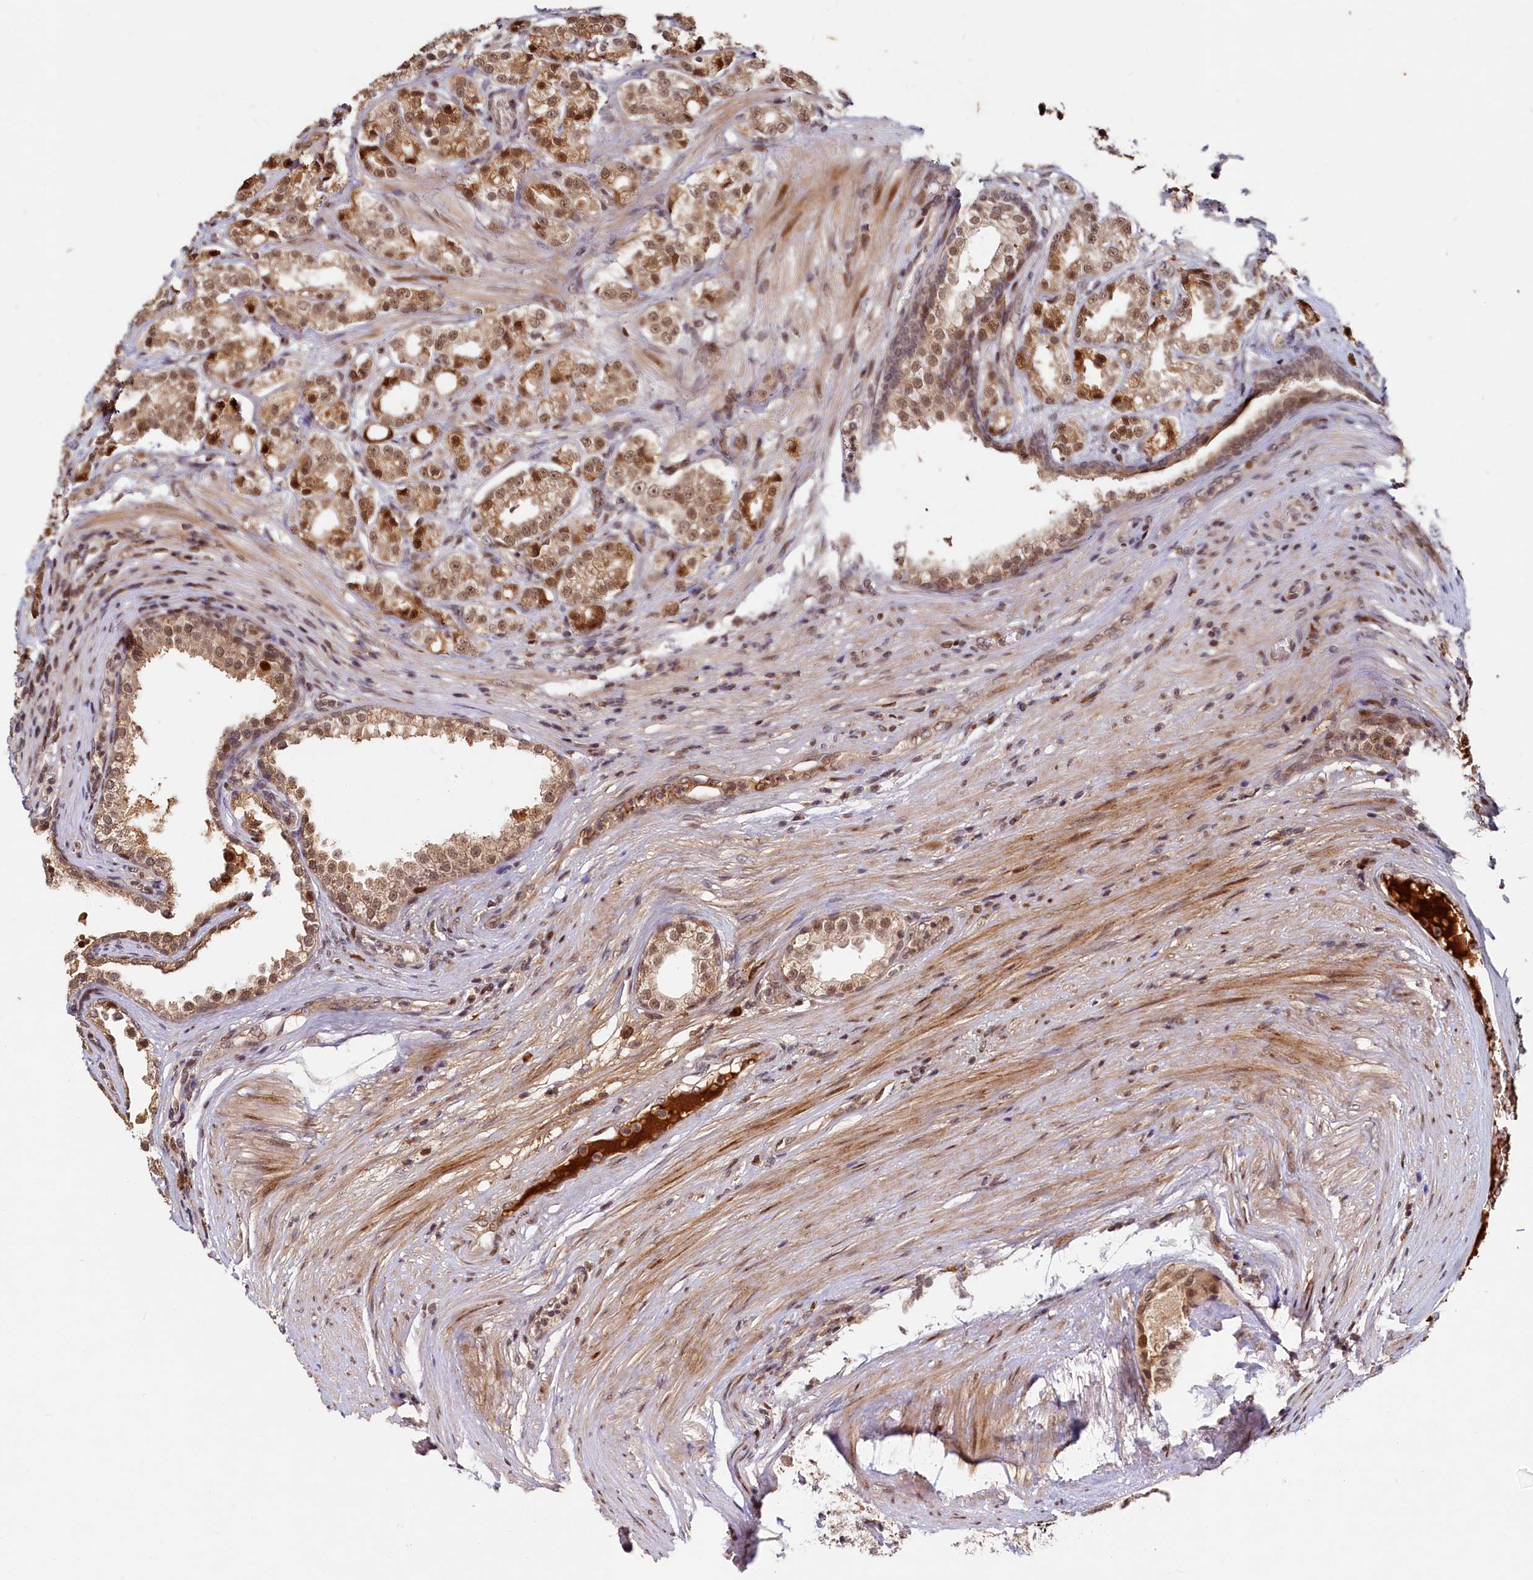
{"staining": {"intensity": "moderate", "quantity": ">75%", "location": "cytoplasmic/membranous,nuclear"}, "tissue": "prostate cancer", "cell_type": "Tumor cells", "image_type": "cancer", "snomed": [{"axis": "morphology", "description": "Adenocarcinoma, High grade"}, {"axis": "topography", "description": "Prostate"}], "caption": "This histopathology image displays immunohistochemistry (IHC) staining of human prostate cancer (high-grade adenocarcinoma), with medium moderate cytoplasmic/membranous and nuclear expression in about >75% of tumor cells.", "gene": "TRAPPC4", "patient": {"sex": "male", "age": 69}}